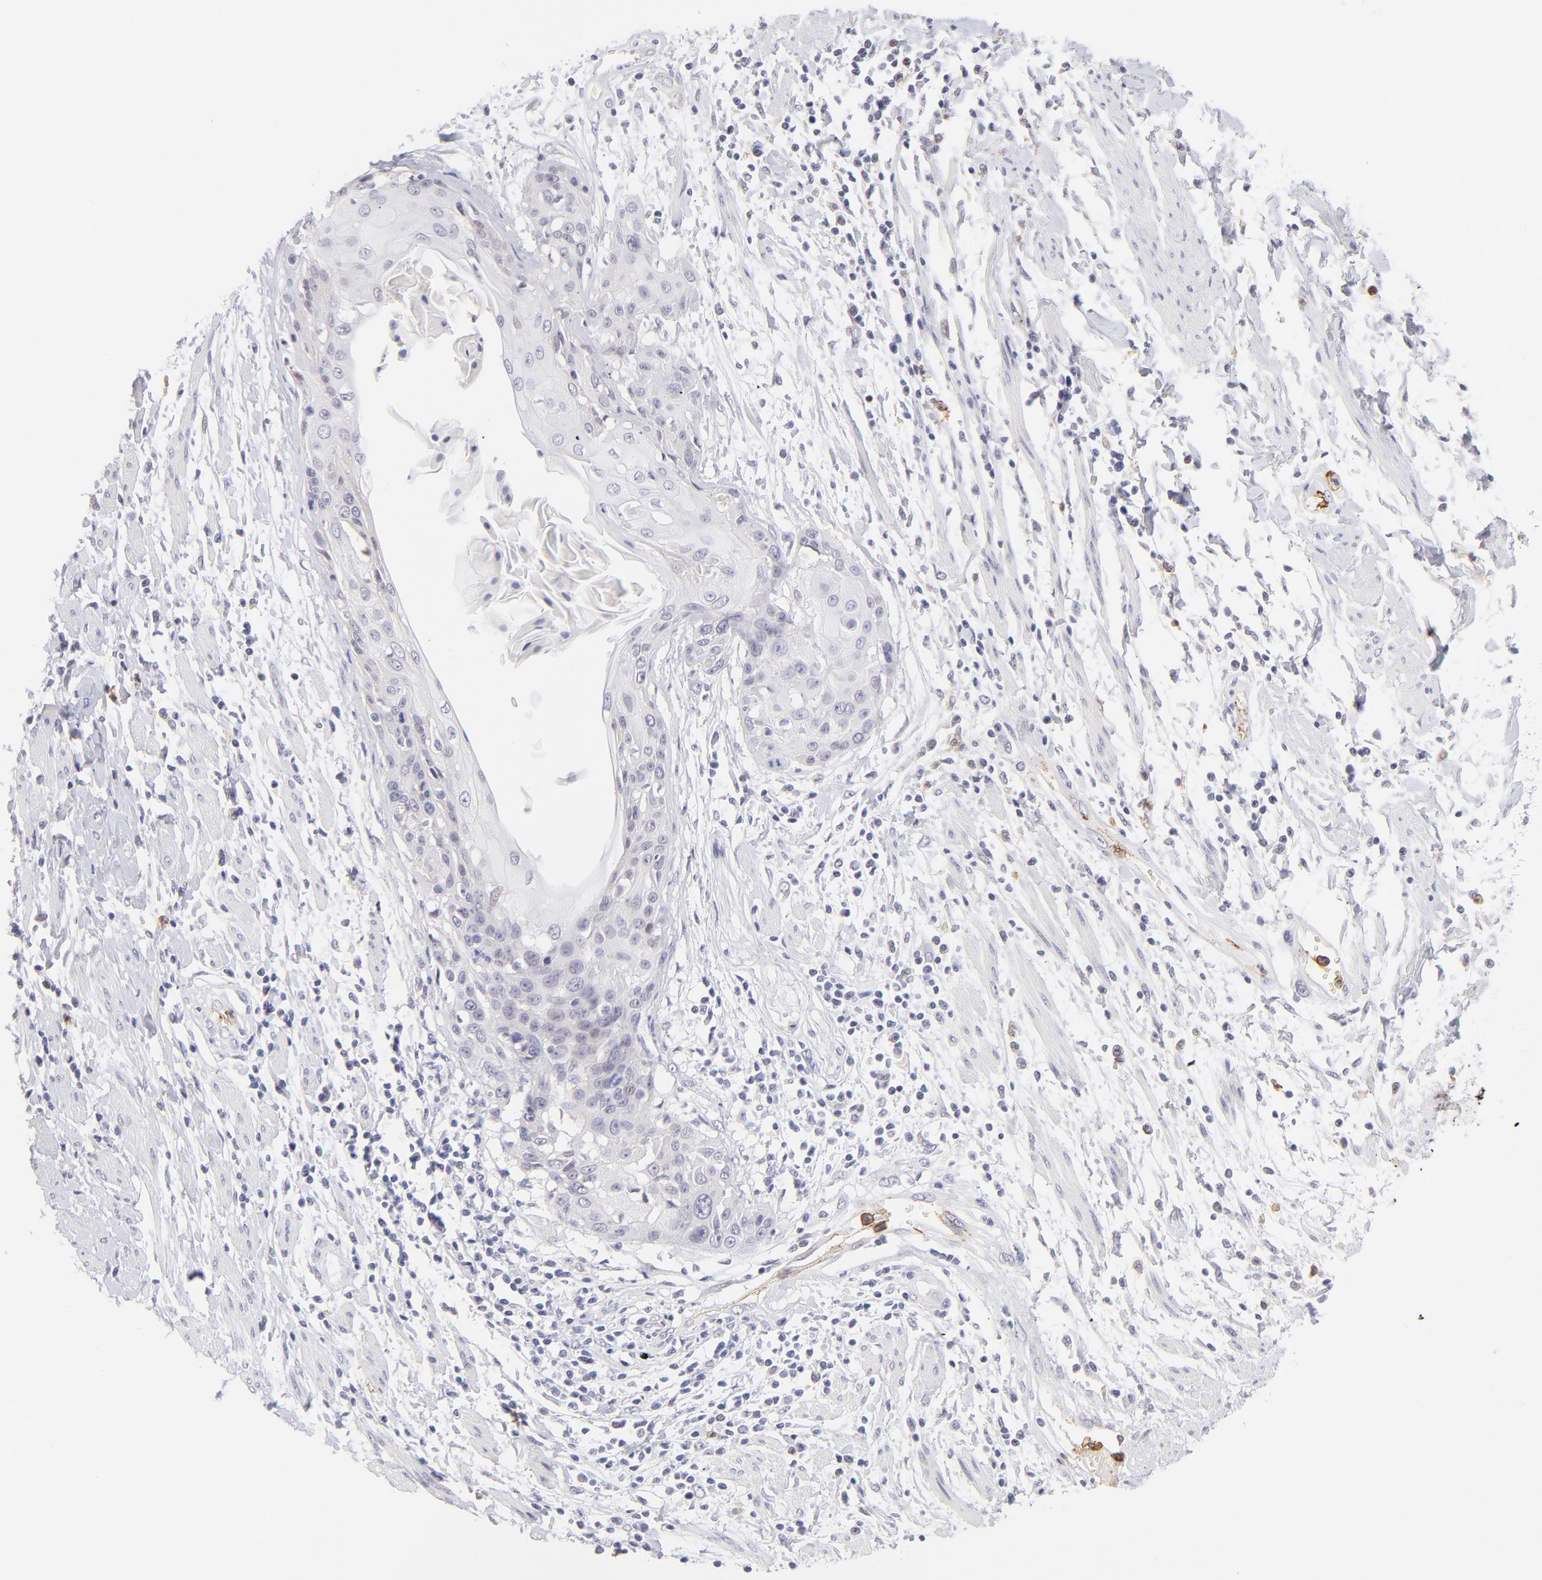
{"staining": {"intensity": "negative", "quantity": "none", "location": "none"}, "tissue": "cervical cancer", "cell_type": "Tumor cells", "image_type": "cancer", "snomed": [{"axis": "morphology", "description": "Squamous cell carcinoma, NOS"}, {"axis": "topography", "description": "Cervix"}], "caption": "Photomicrograph shows no significant protein expression in tumor cells of cervical squamous cell carcinoma.", "gene": "LTB4R", "patient": {"sex": "female", "age": 57}}